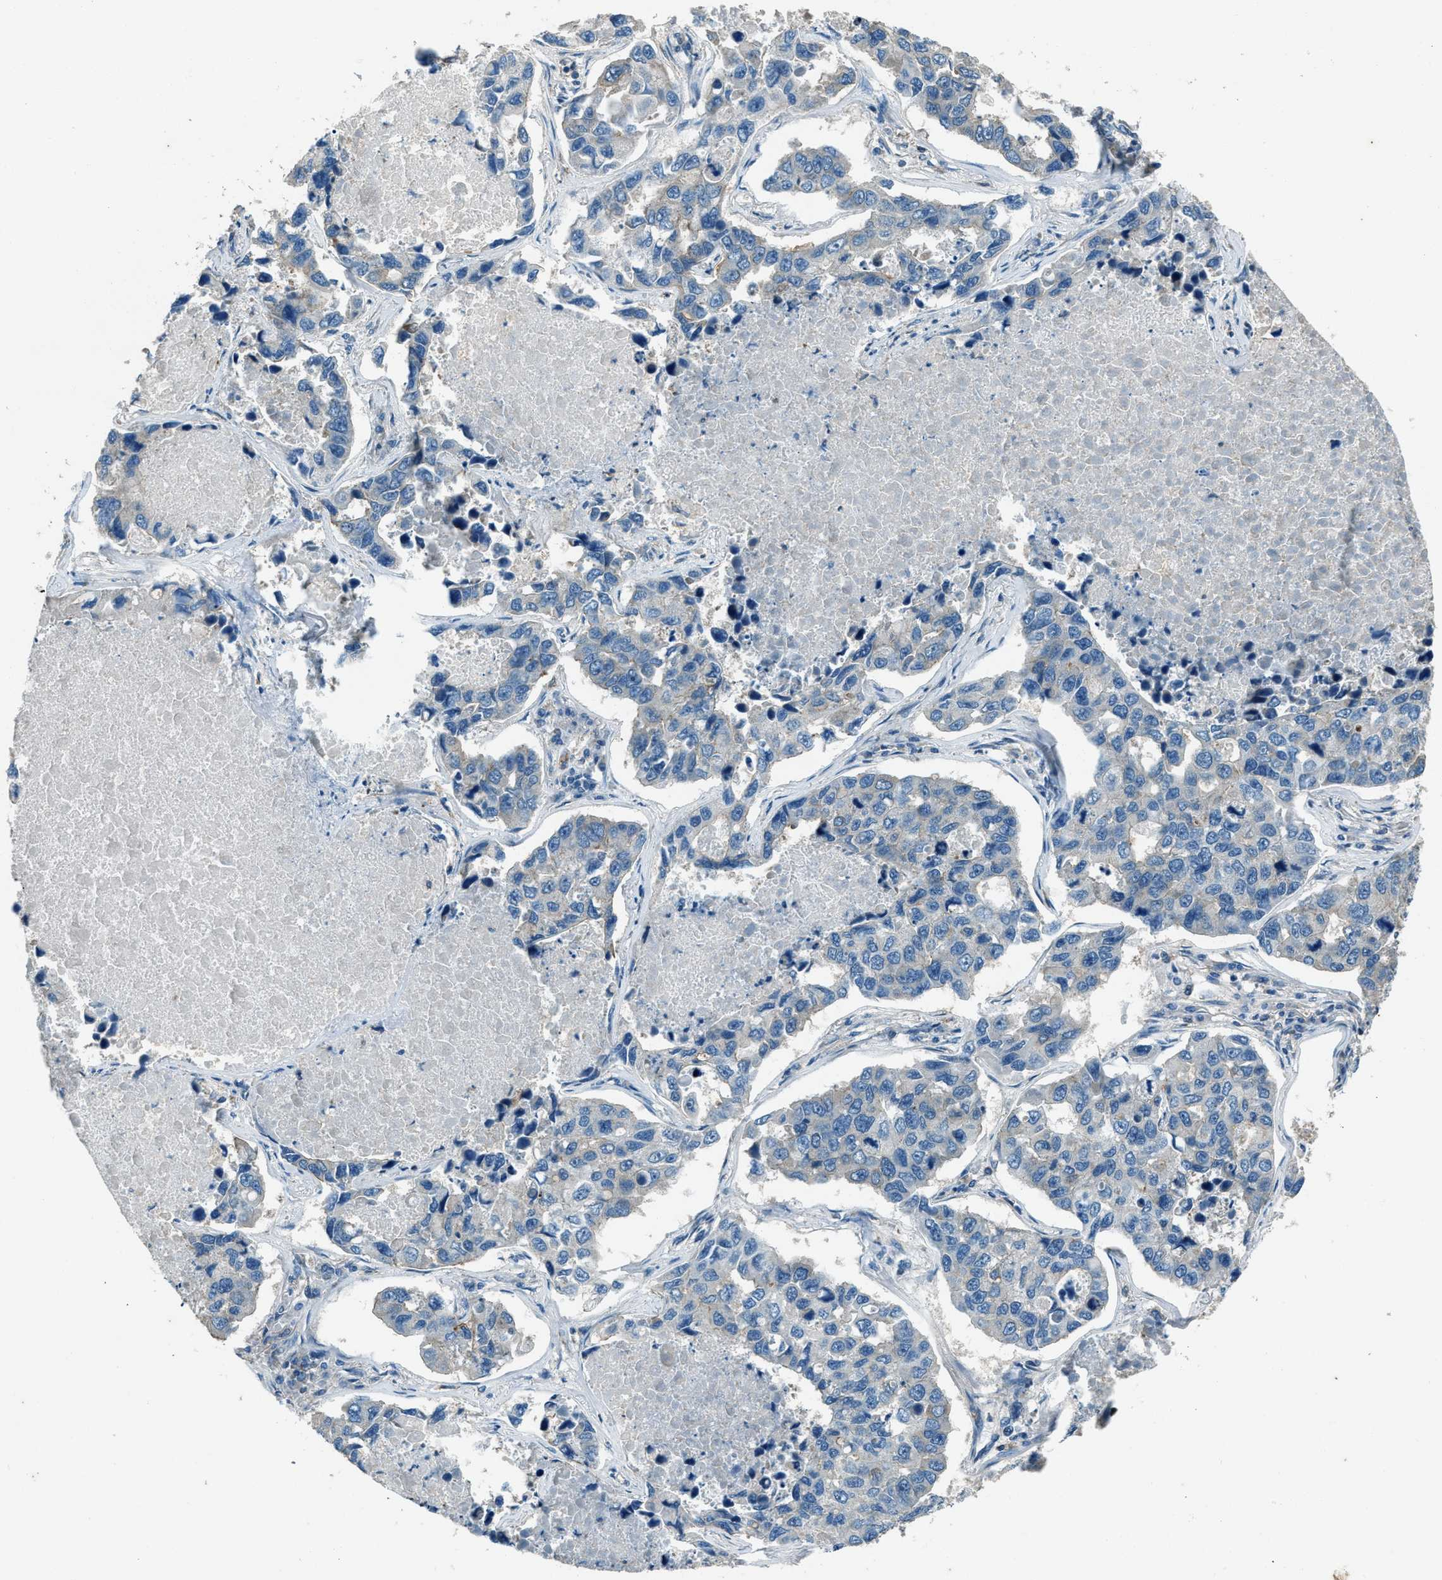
{"staining": {"intensity": "negative", "quantity": "none", "location": "none"}, "tissue": "lung cancer", "cell_type": "Tumor cells", "image_type": "cancer", "snomed": [{"axis": "morphology", "description": "Adenocarcinoma, NOS"}, {"axis": "topography", "description": "Lung"}], "caption": "This image is of lung cancer (adenocarcinoma) stained with IHC to label a protein in brown with the nuclei are counter-stained blue. There is no expression in tumor cells.", "gene": "SVIL", "patient": {"sex": "male", "age": 64}}